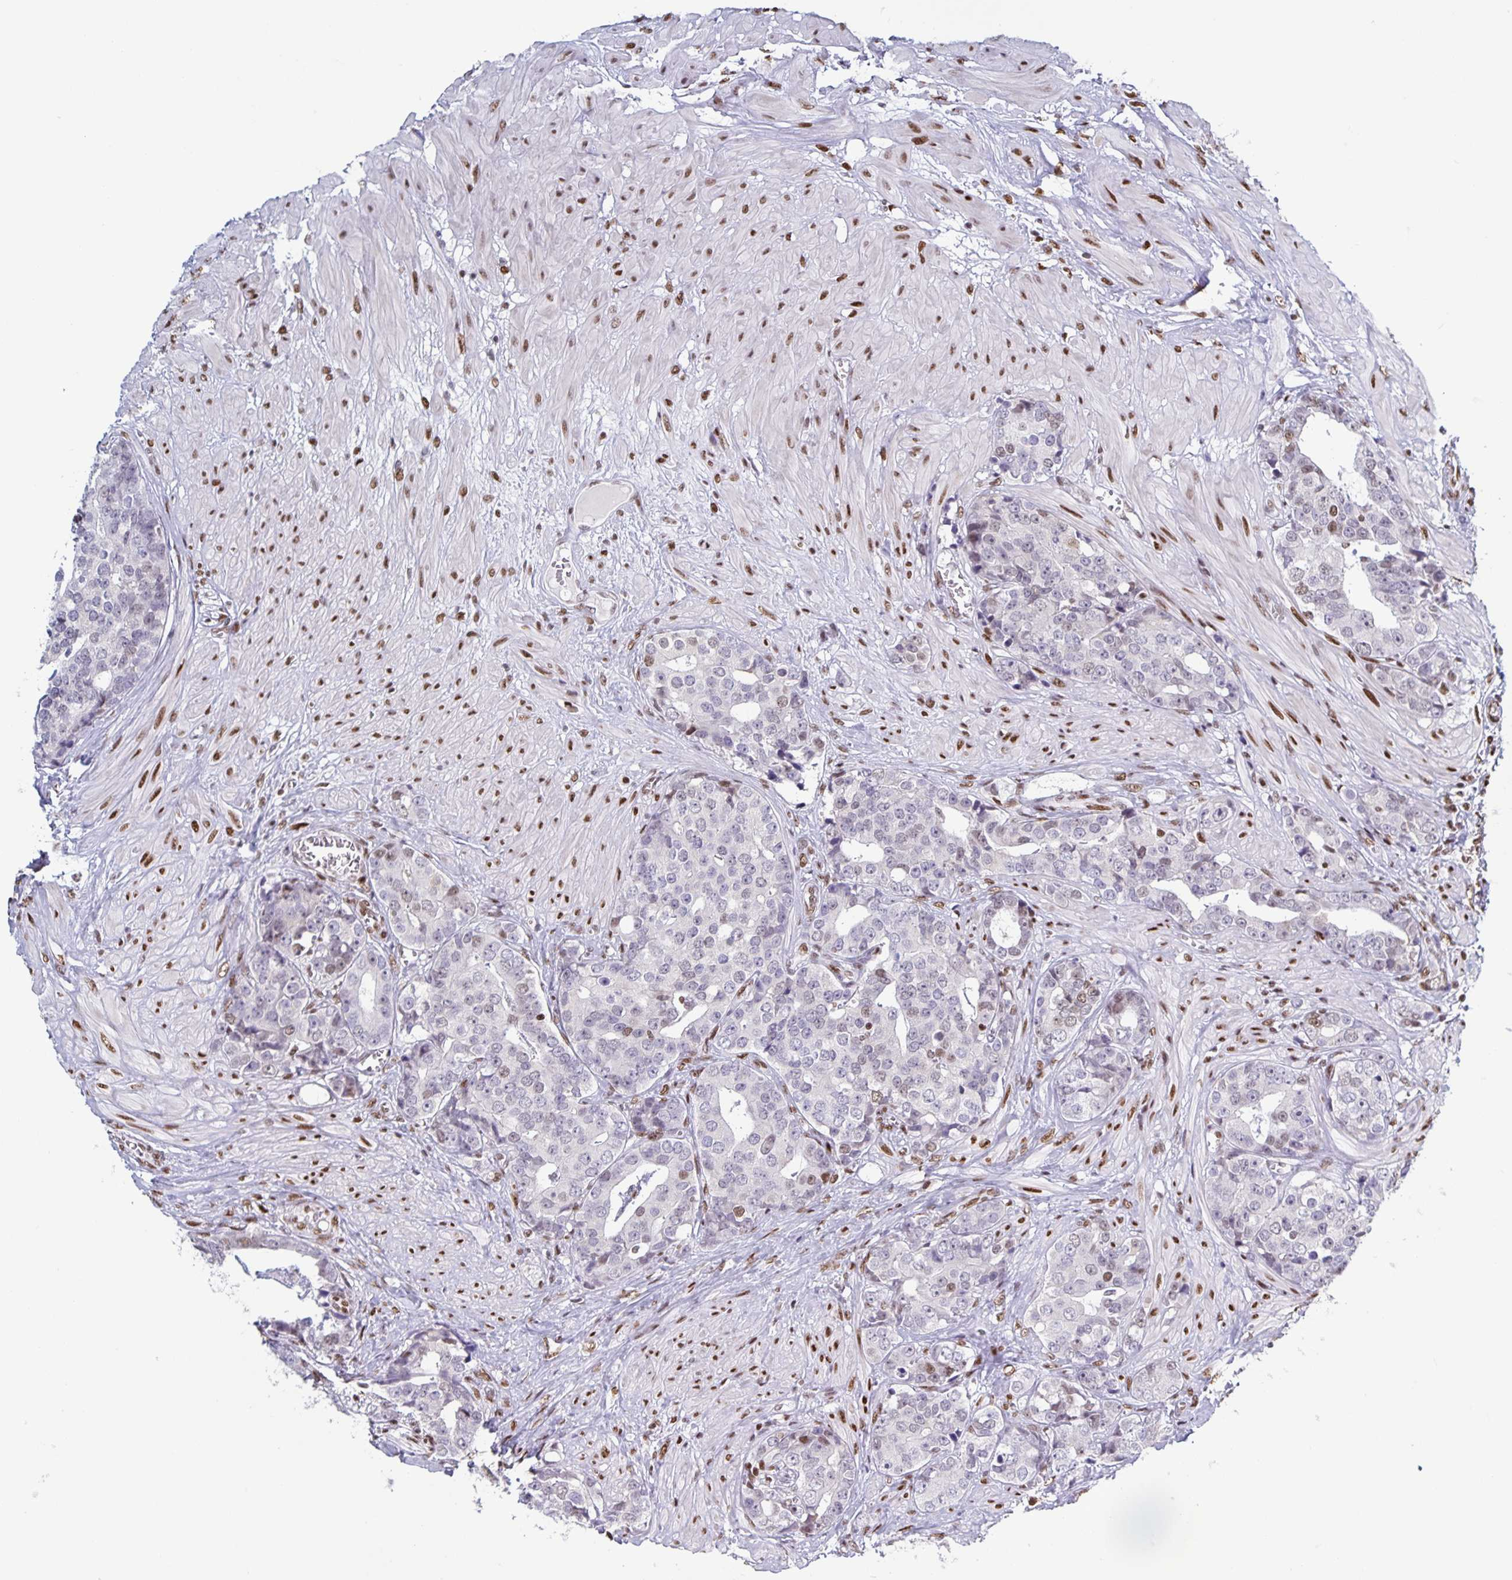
{"staining": {"intensity": "weak", "quantity": "<25%", "location": "nuclear"}, "tissue": "prostate cancer", "cell_type": "Tumor cells", "image_type": "cancer", "snomed": [{"axis": "morphology", "description": "Adenocarcinoma, High grade"}, {"axis": "topography", "description": "Prostate"}], "caption": "This is an immunohistochemistry (IHC) micrograph of prostate adenocarcinoma (high-grade). There is no expression in tumor cells.", "gene": "JUND", "patient": {"sex": "male", "age": 71}}